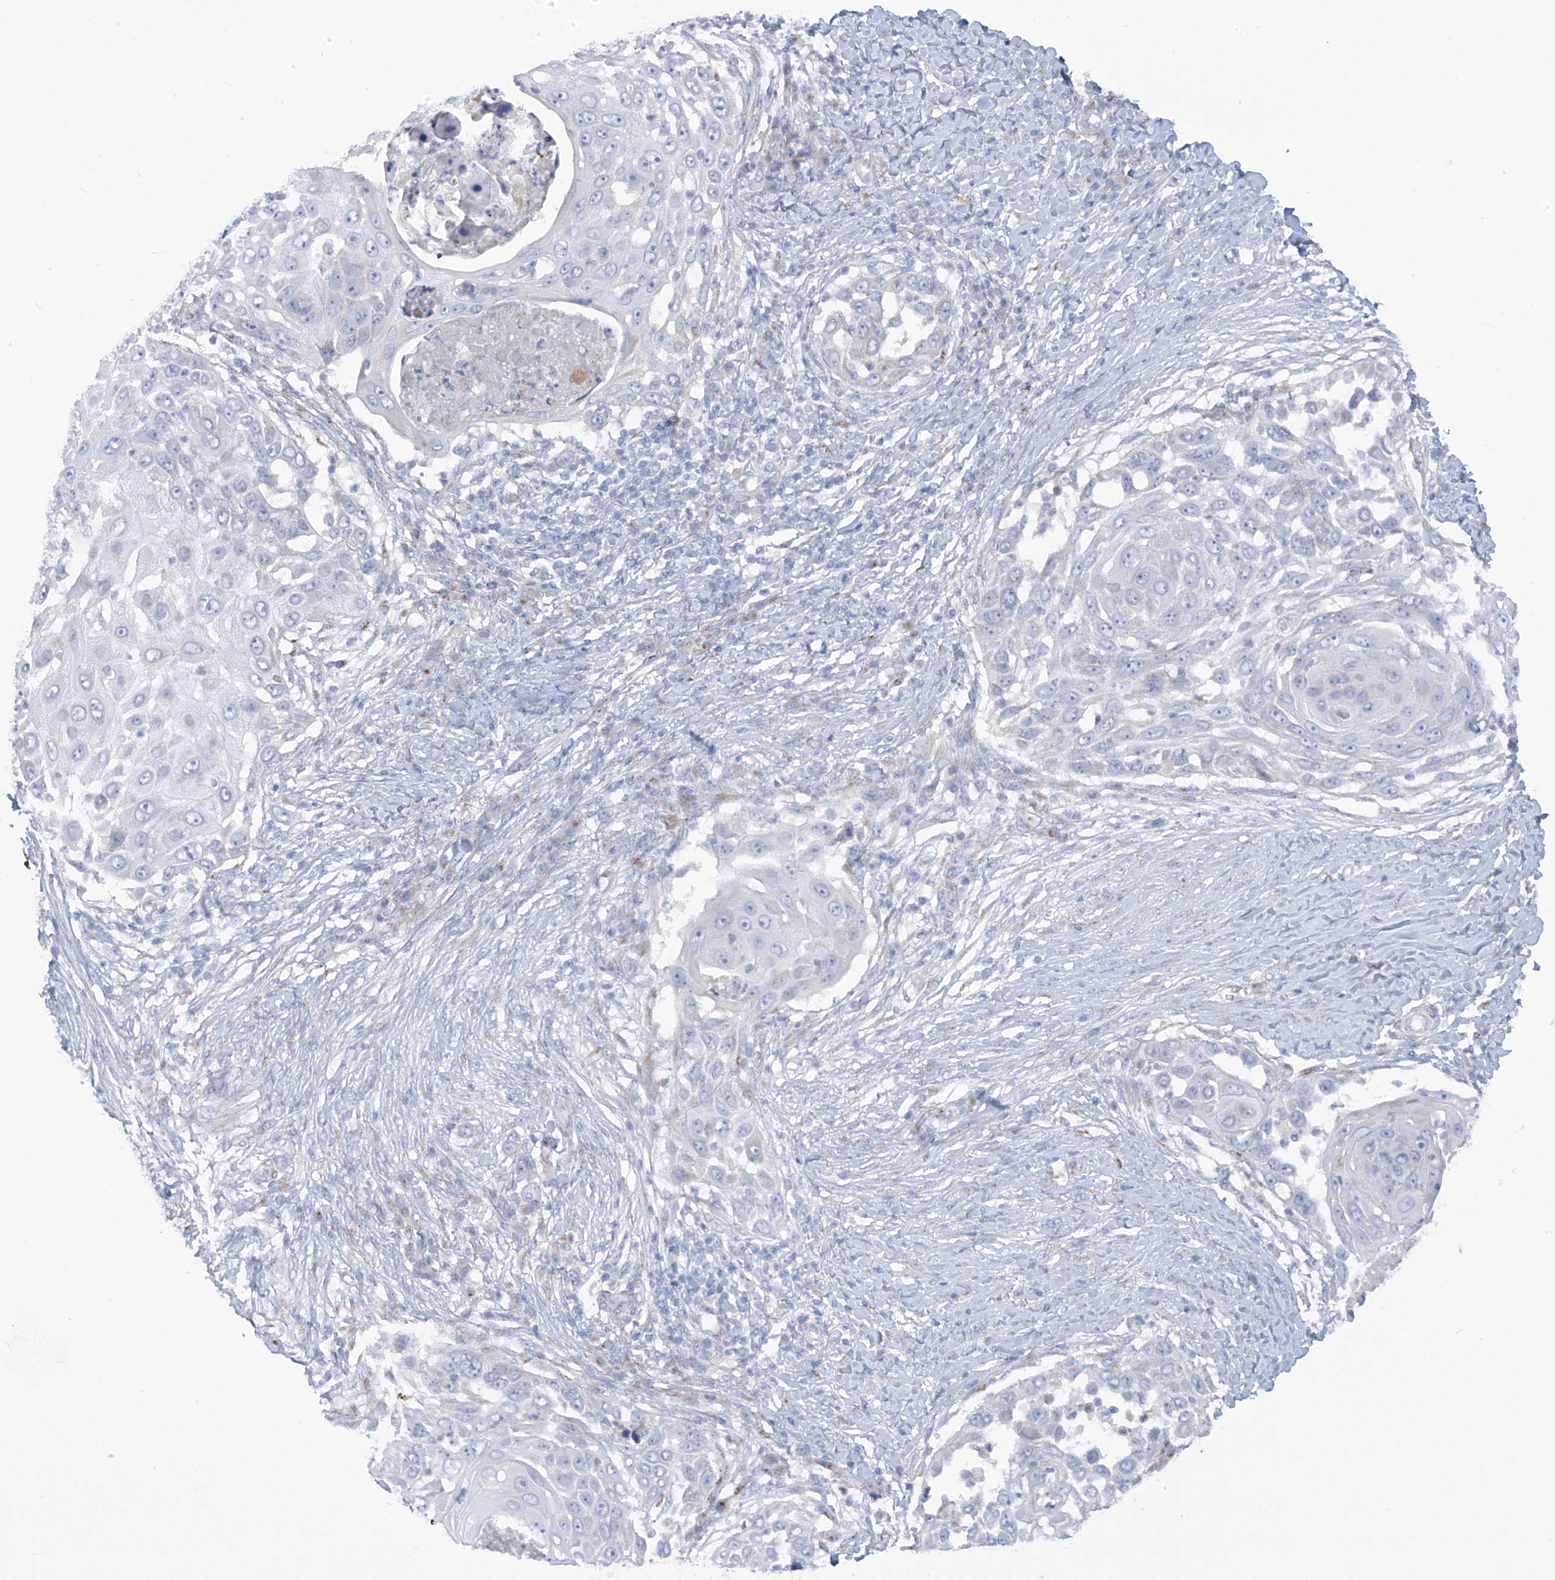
{"staining": {"intensity": "negative", "quantity": "none", "location": "none"}, "tissue": "skin cancer", "cell_type": "Tumor cells", "image_type": "cancer", "snomed": [{"axis": "morphology", "description": "Squamous cell carcinoma, NOS"}, {"axis": "topography", "description": "Skin"}], "caption": "An immunohistochemistry image of skin cancer is shown. There is no staining in tumor cells of skin cancer.", "gene": "TRMT2B", "patient": {"sex": "female", "age": 44}}